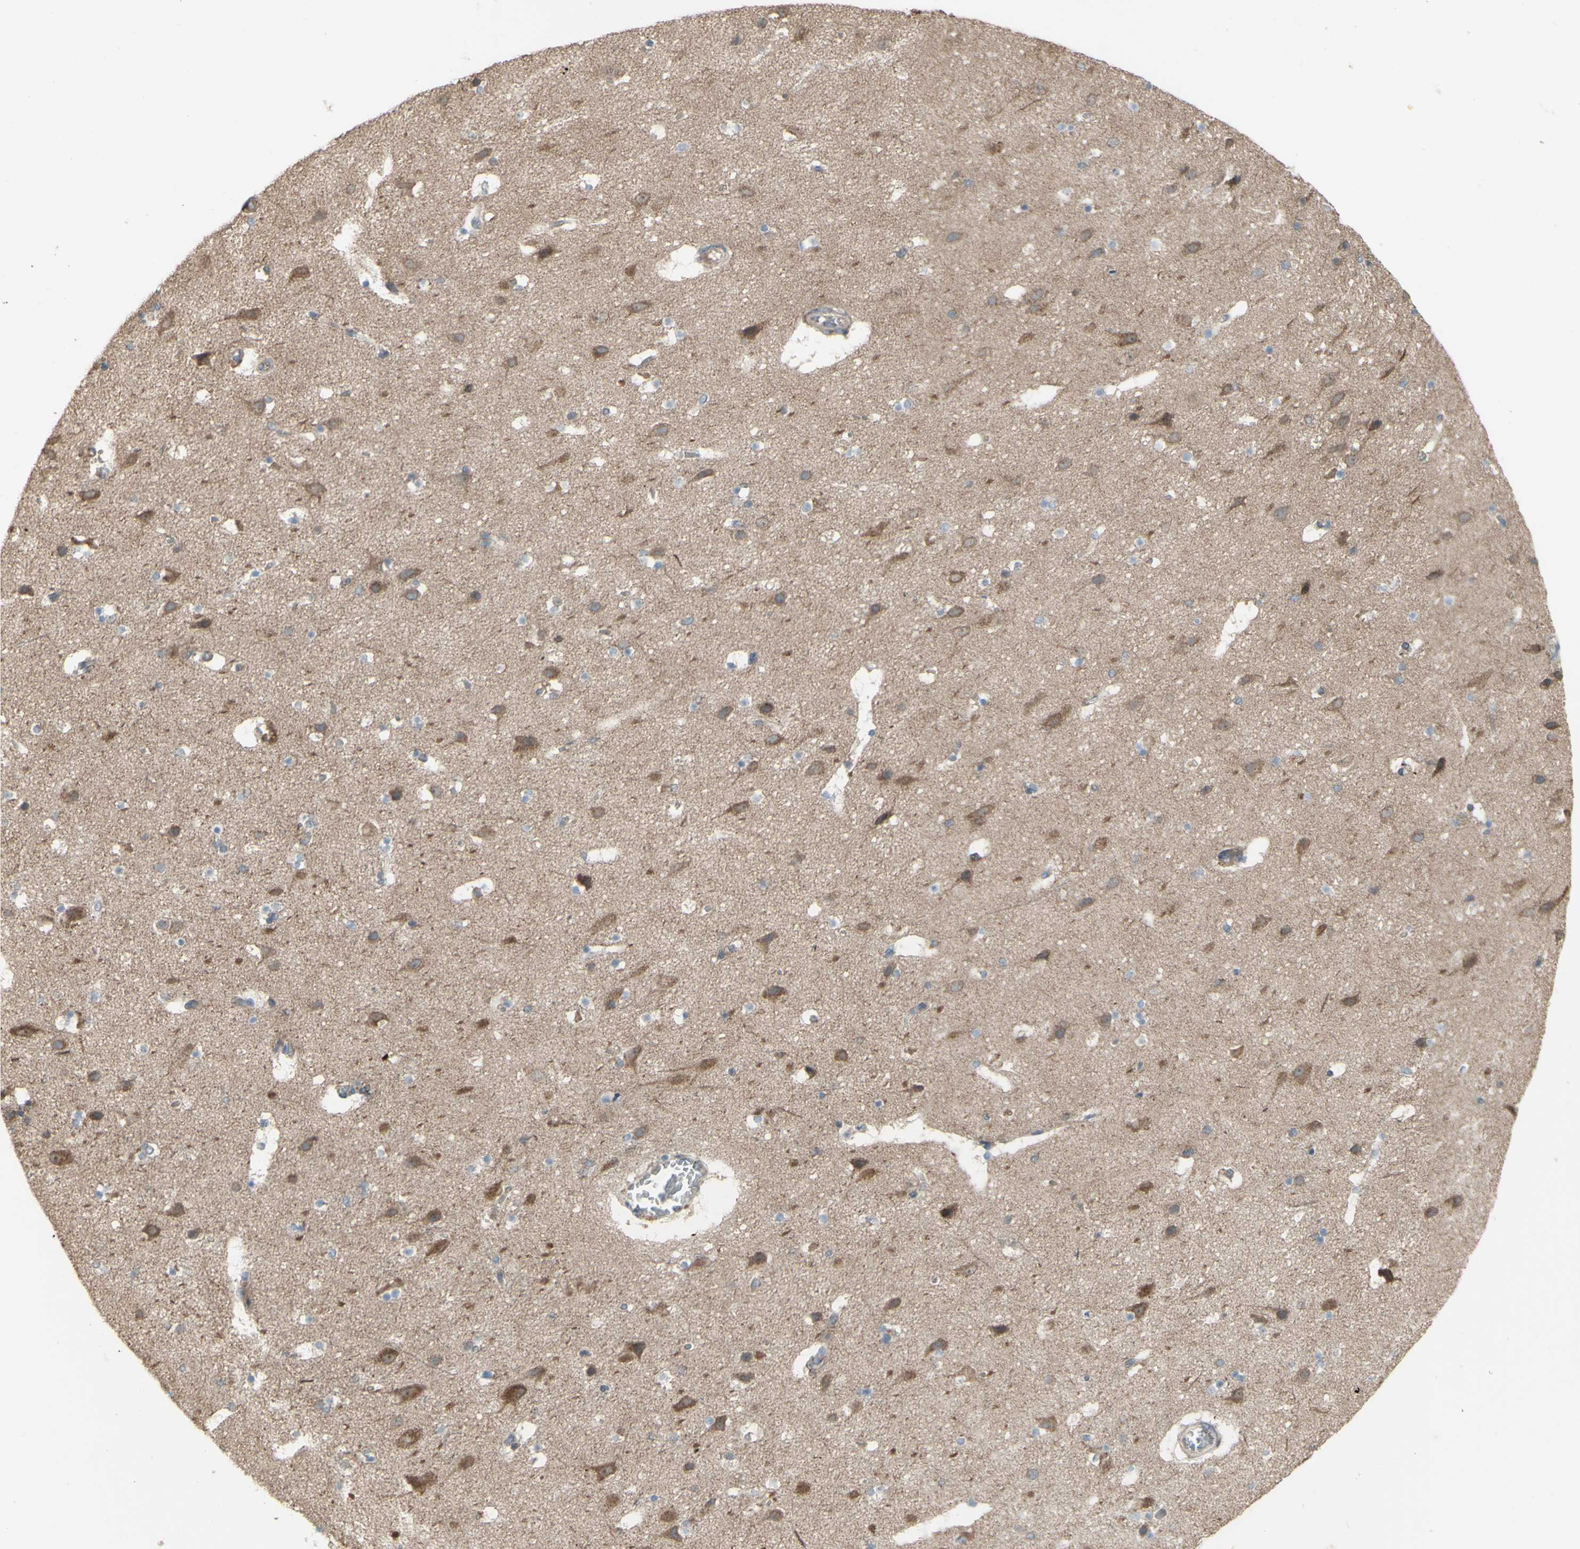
{"staining": {"intensity": "negative", "quantity": "none", "location": "none"}, "tissue": "cerebral cortex", "cell_type": "Endothelial cells", "image_type": "normal", "snomed": [{"axis": "morphology", "description": "Normal tissue, NOS"}, {"axis": "topography", "description": "Cerebral cortex"}], "caption": "DAB immunohistochemical staining of unremarkable human cerebral cortex reveals no significant staining in endothelial cells.", "gene": "GRAMD1B", "patient": {"sex": "male", "age": 45}}